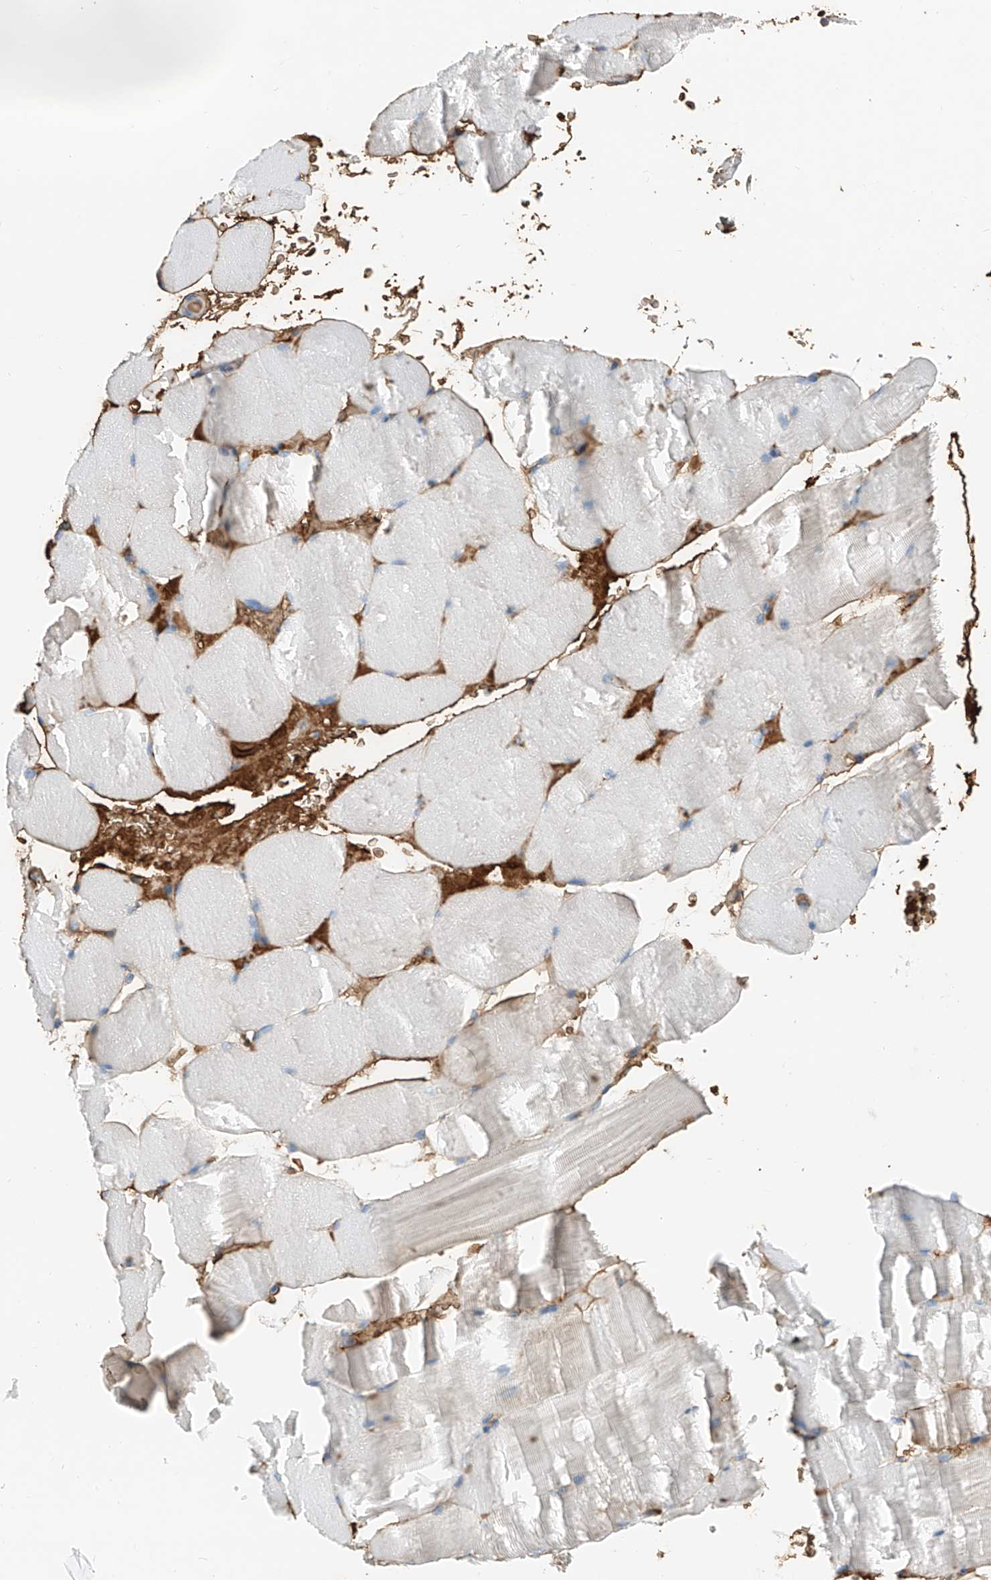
{"staining": {"intensity": "negative", "quantity": "none", "location": "none"}, "tissue": "skeletal muscle", "cell_type": "Myocytes", "image_type": "normal", "snomed": [{"axis": "morphology", "description": "Normal tissue, NOS"}, {"axis": "topography", "description": "Skeletal muscle"}, {"axis": "topography", "description": "Parathyroid gland"}], "caption": "Immunohistochemistry (IHC) histopathology image of normal skeletal muscle: human skeletal muscle stained with DAB exhibits no significant protein expression in myocytes.", "gene": "PRSS23", "patient": {"sex": "female", "age": 37}}